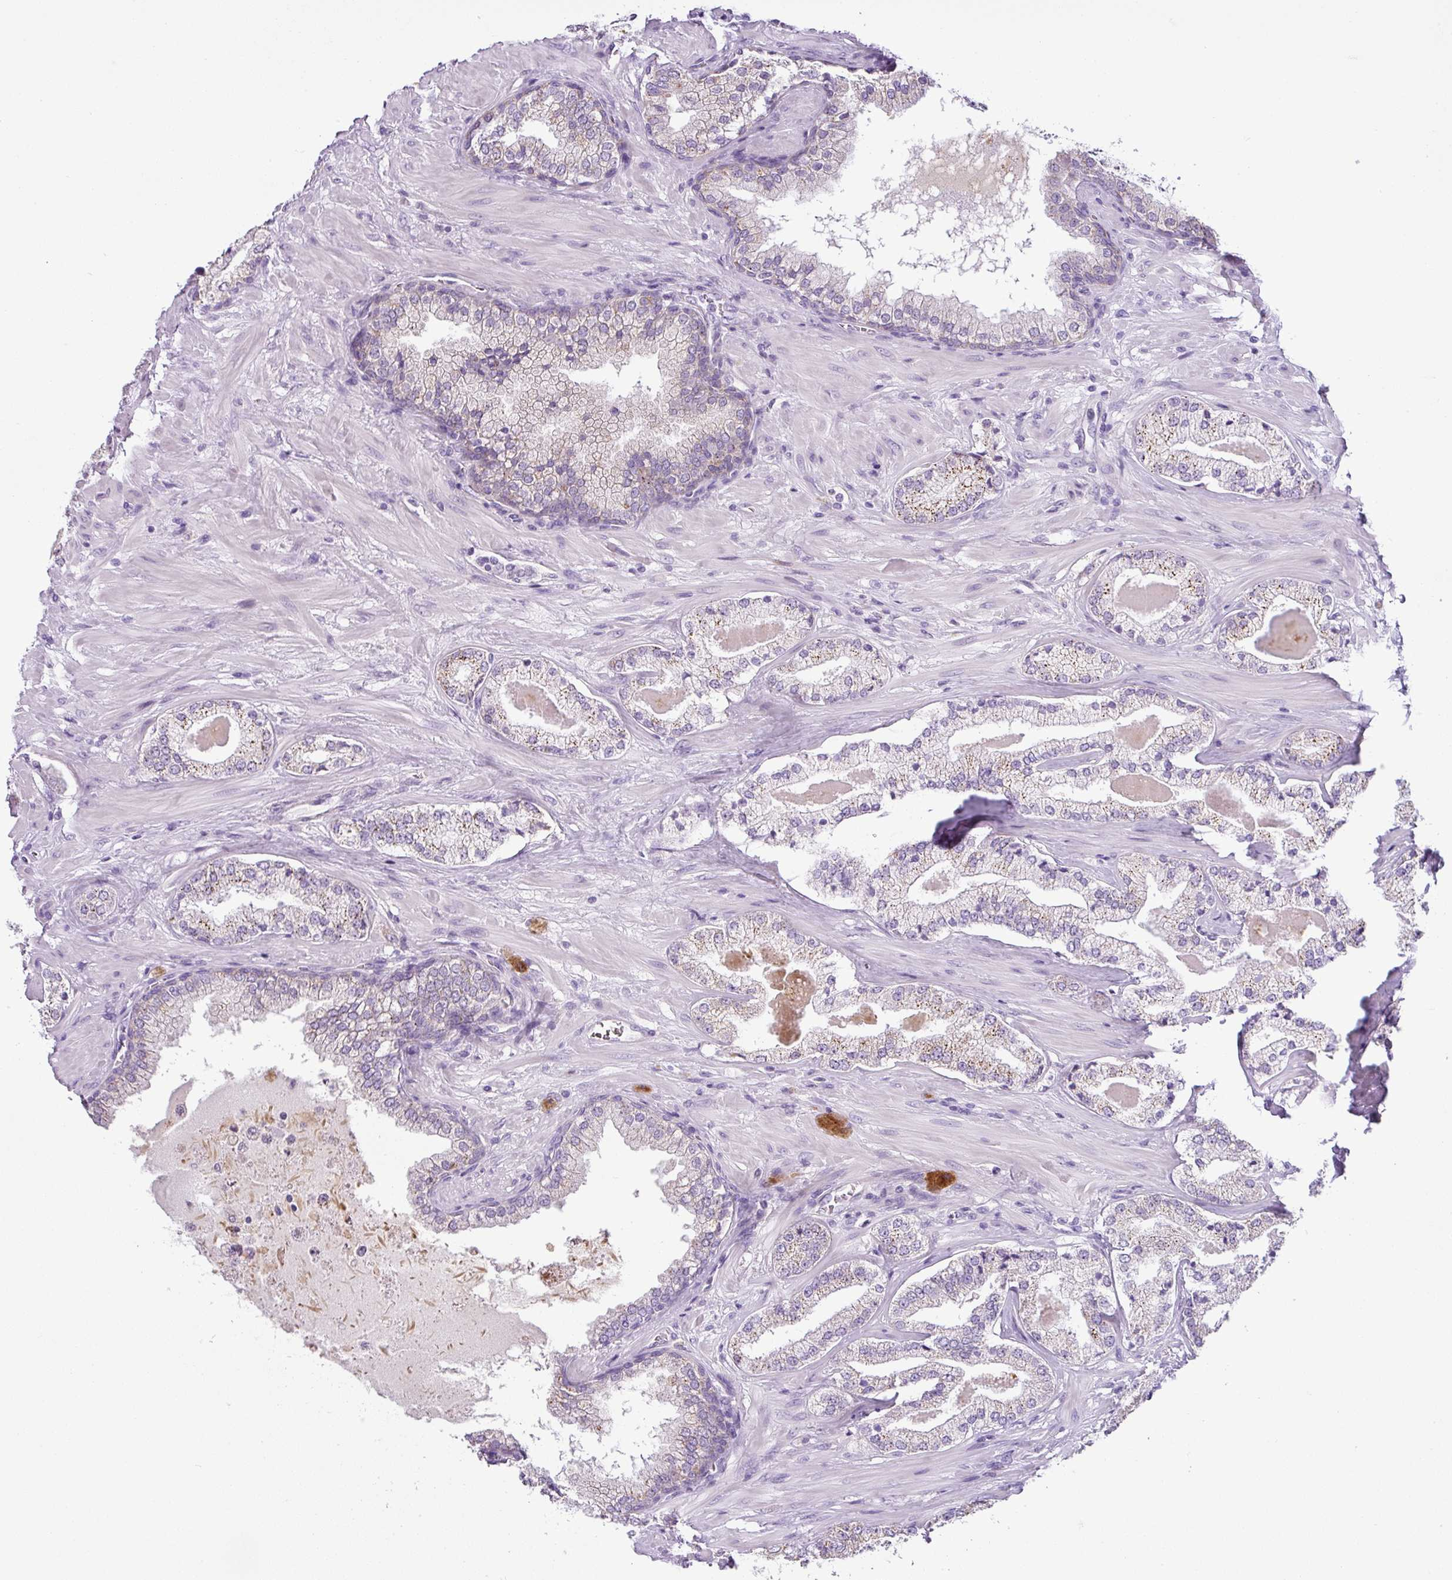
{"staining": {"intensity": "moderate", "quantity": "<25%", "location": "cytoplasmic/membranous"}, "tissue": "prostate cancer", "cell_type": "Tumor cells", "image_type": "cancer", "snomed": [{"axis": "morphology", "description": "Adenocarcinoma, High grade"}, {"axis": "topography", "description": "Prostate"}], "caption": "Prostate cancer (high-grade adenocarcinoma) stained with immunohistochemistry (IHC) shows moderate cytoplasmic/membranous staining in approximately <25% of tumor cells.", "gene": "HMCN2", "patient": {"sex": "male", "age": 55}}